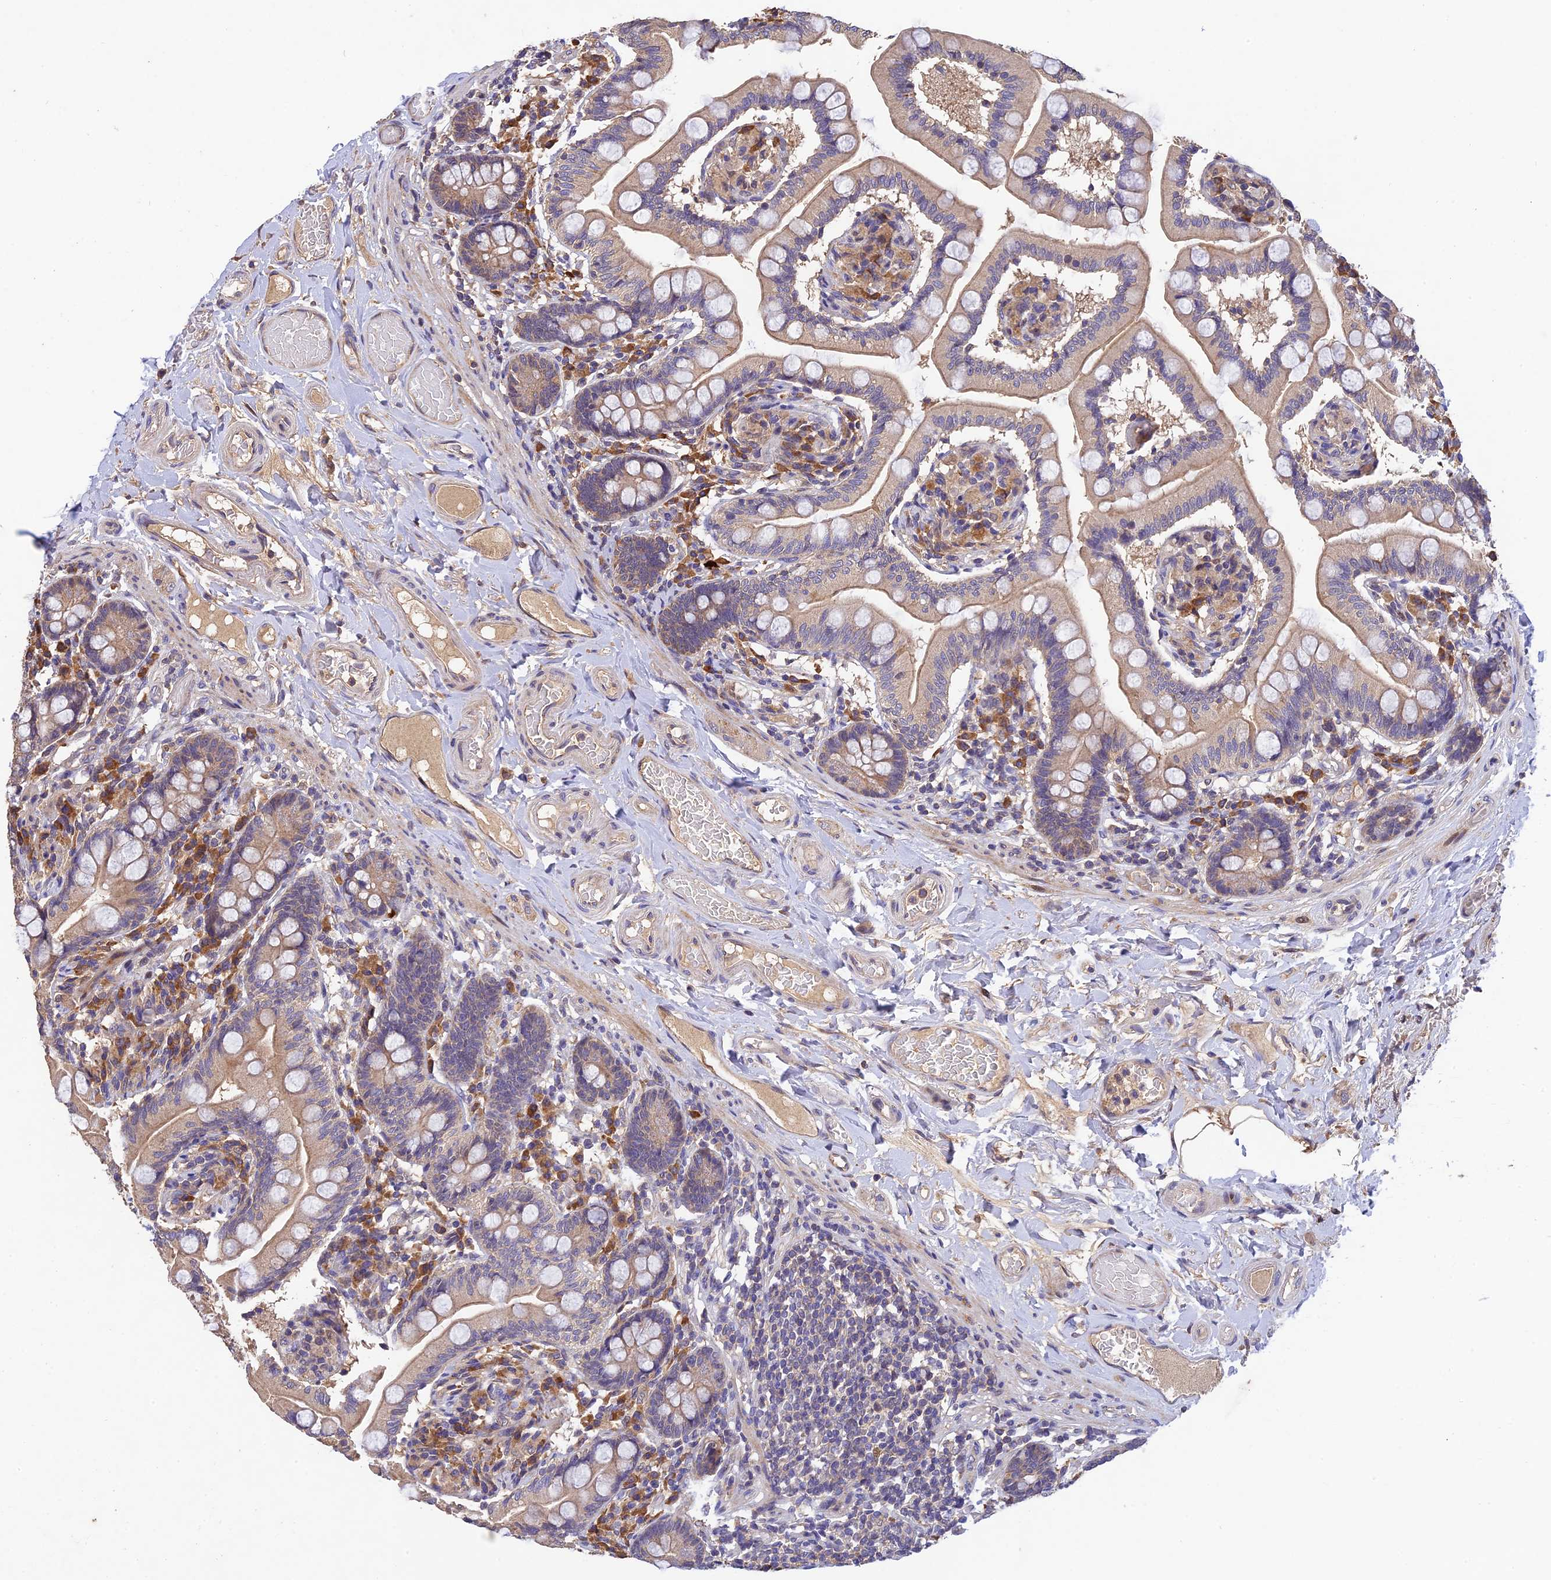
{"staining": {"intensity": "moderate", "quantity": "25%-75%", "location": "cytoplasmic/membranous"}, "tissue": "small intestine", "cell_type": "Glandular cells", "image_type": "normal", "snomed": [{"axis": "morphology", "description": "Normal tissue, NOS"}, {"axis": "topography", "description": "Small intestine"}], "caption": "About 25%-75% of glandular cells in benign human small intestine demonstrate moderate cytoplasmic/membranous protein staining as visualized by brown immunohistochemical staining.", "gene": "DENND5B", "patient": {"sex": "female", "age": 64}}